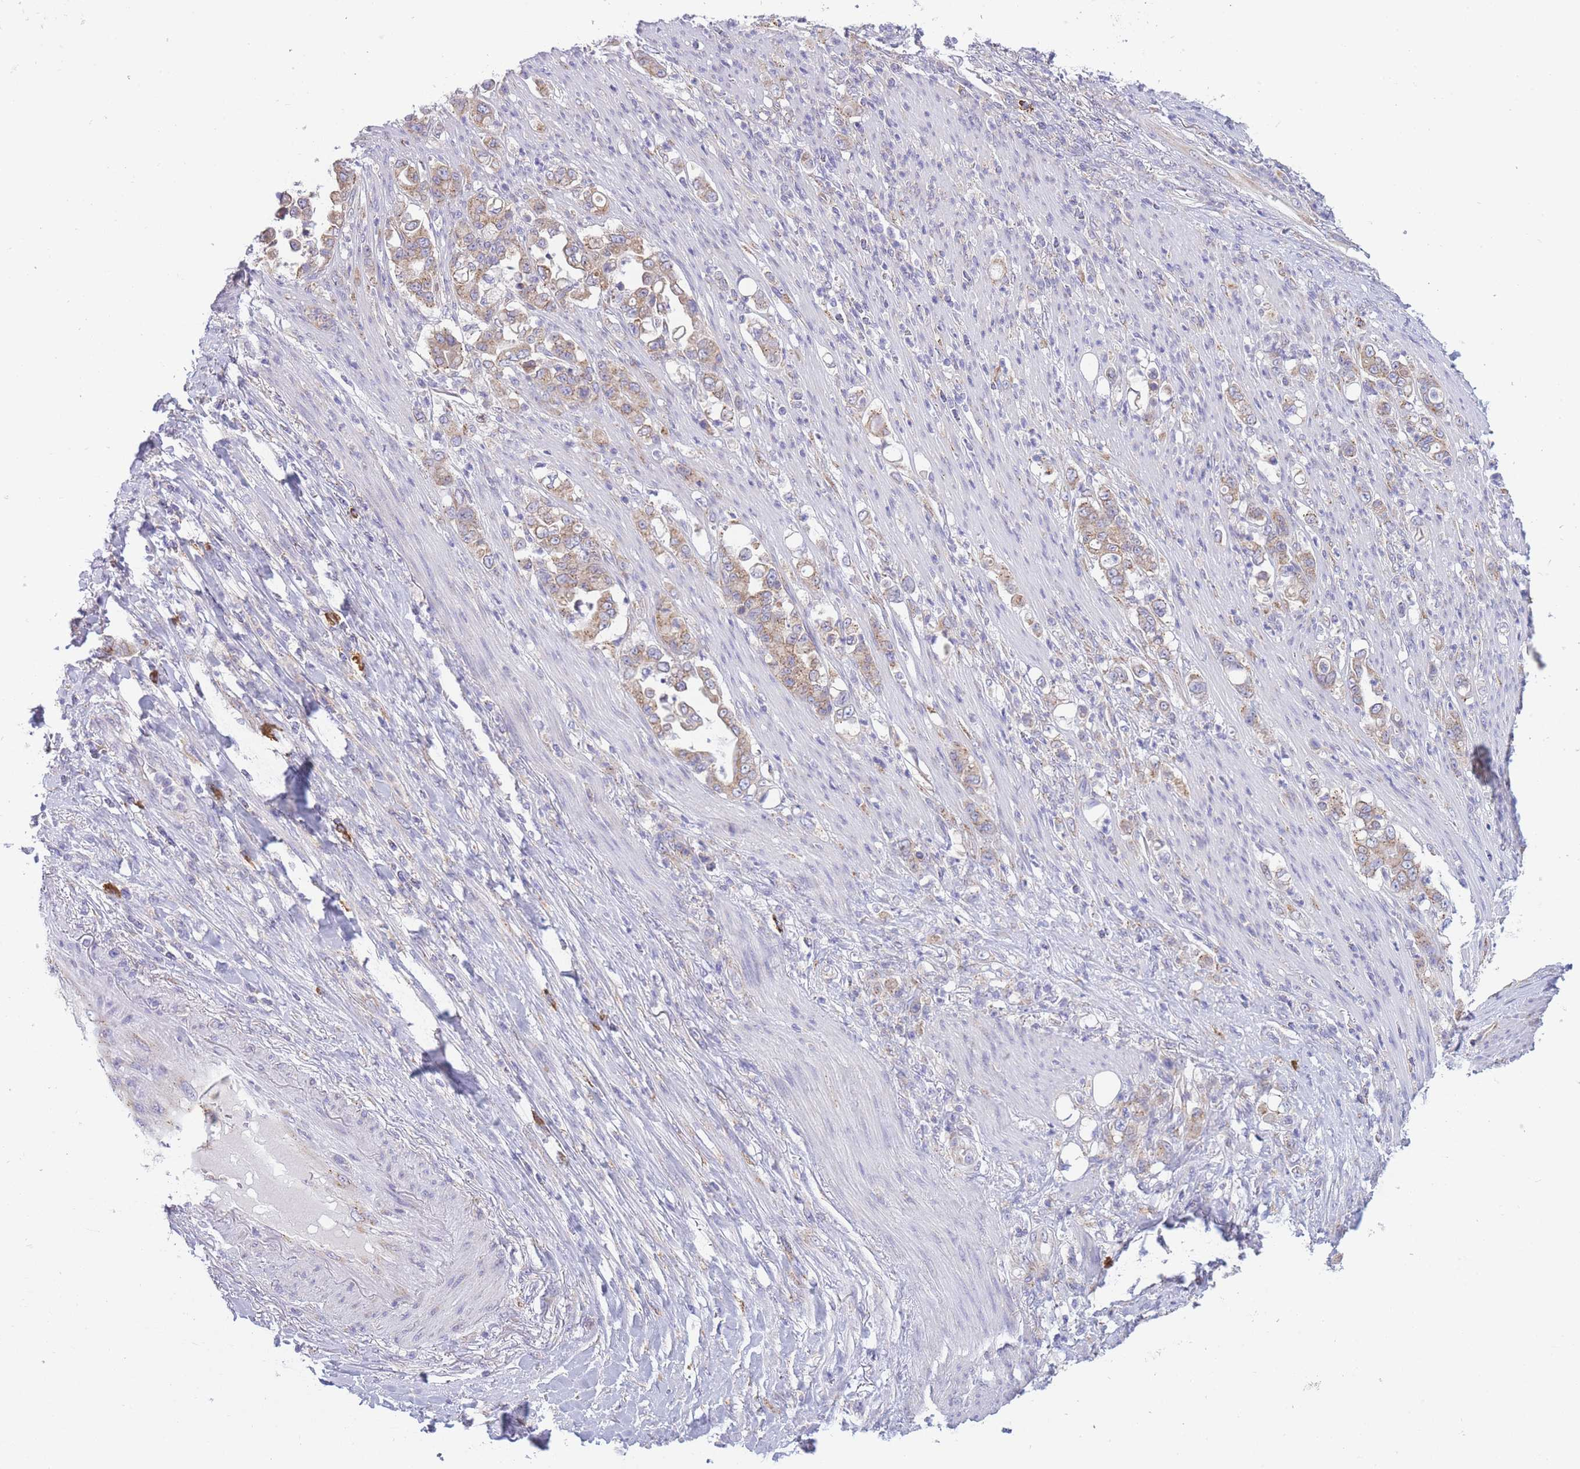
{"staining": {"intensity": "moderate", "quantity": "25%-75%", "location": "cytoplasmic/membranous"}, "tissue": "stomach cancer", "cell_type": "Tumor cells", "image_type": "cancer", "snomed": [{"axis": "morphology", "description": "Normal tissue, NOS"}, {"axis": "morphology", "description": "Adenocarcinoma, NOS"}, {"axis": "topography", "description": "Stomach"}], "caption": "Moderate cytoplasmic/membranous protein expression is identified in approximately 25%-75% of tumor cells in stomach cancer.", "gene": "COPG2", "patient": {"sex": "female", "age": 79}}